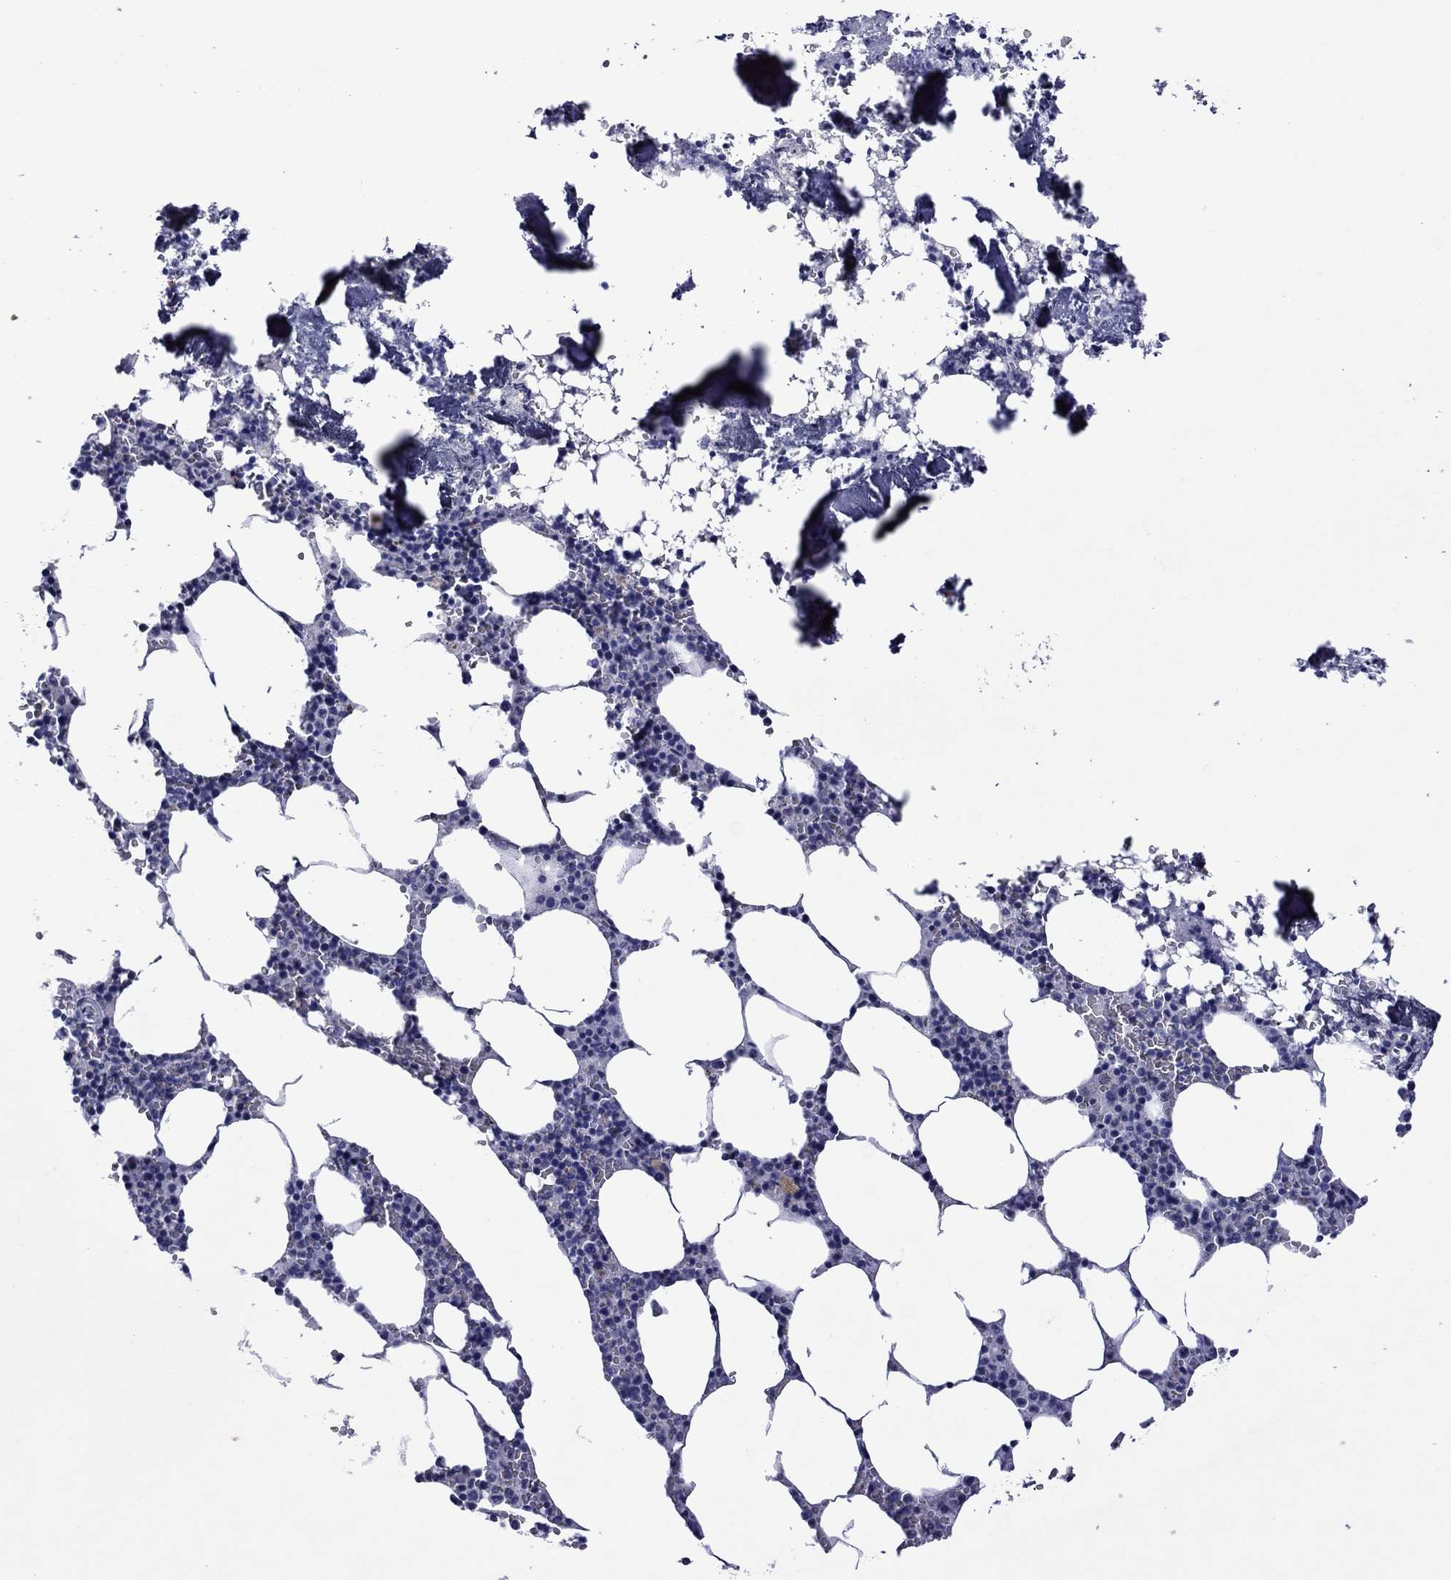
{"staining": {"intensity": "negative", "quantity": "none", "location": "none"}, "tissue": "bone marrow", "cell_type": "Hematopoietic cells", "image_type": "normal", "snomed": [{"axis": "morphology", "description": "Normal tissue, NOS"}, {"axis": "topography", "description": "Bone marrow"}], "caption": "The immunohistochemistry (IHC) histopathology image has no significant positivity in hematopoietic cells of bone marrow.", "gene": "PIWIL1", "patient": {"sex": "female", "age": 64}}